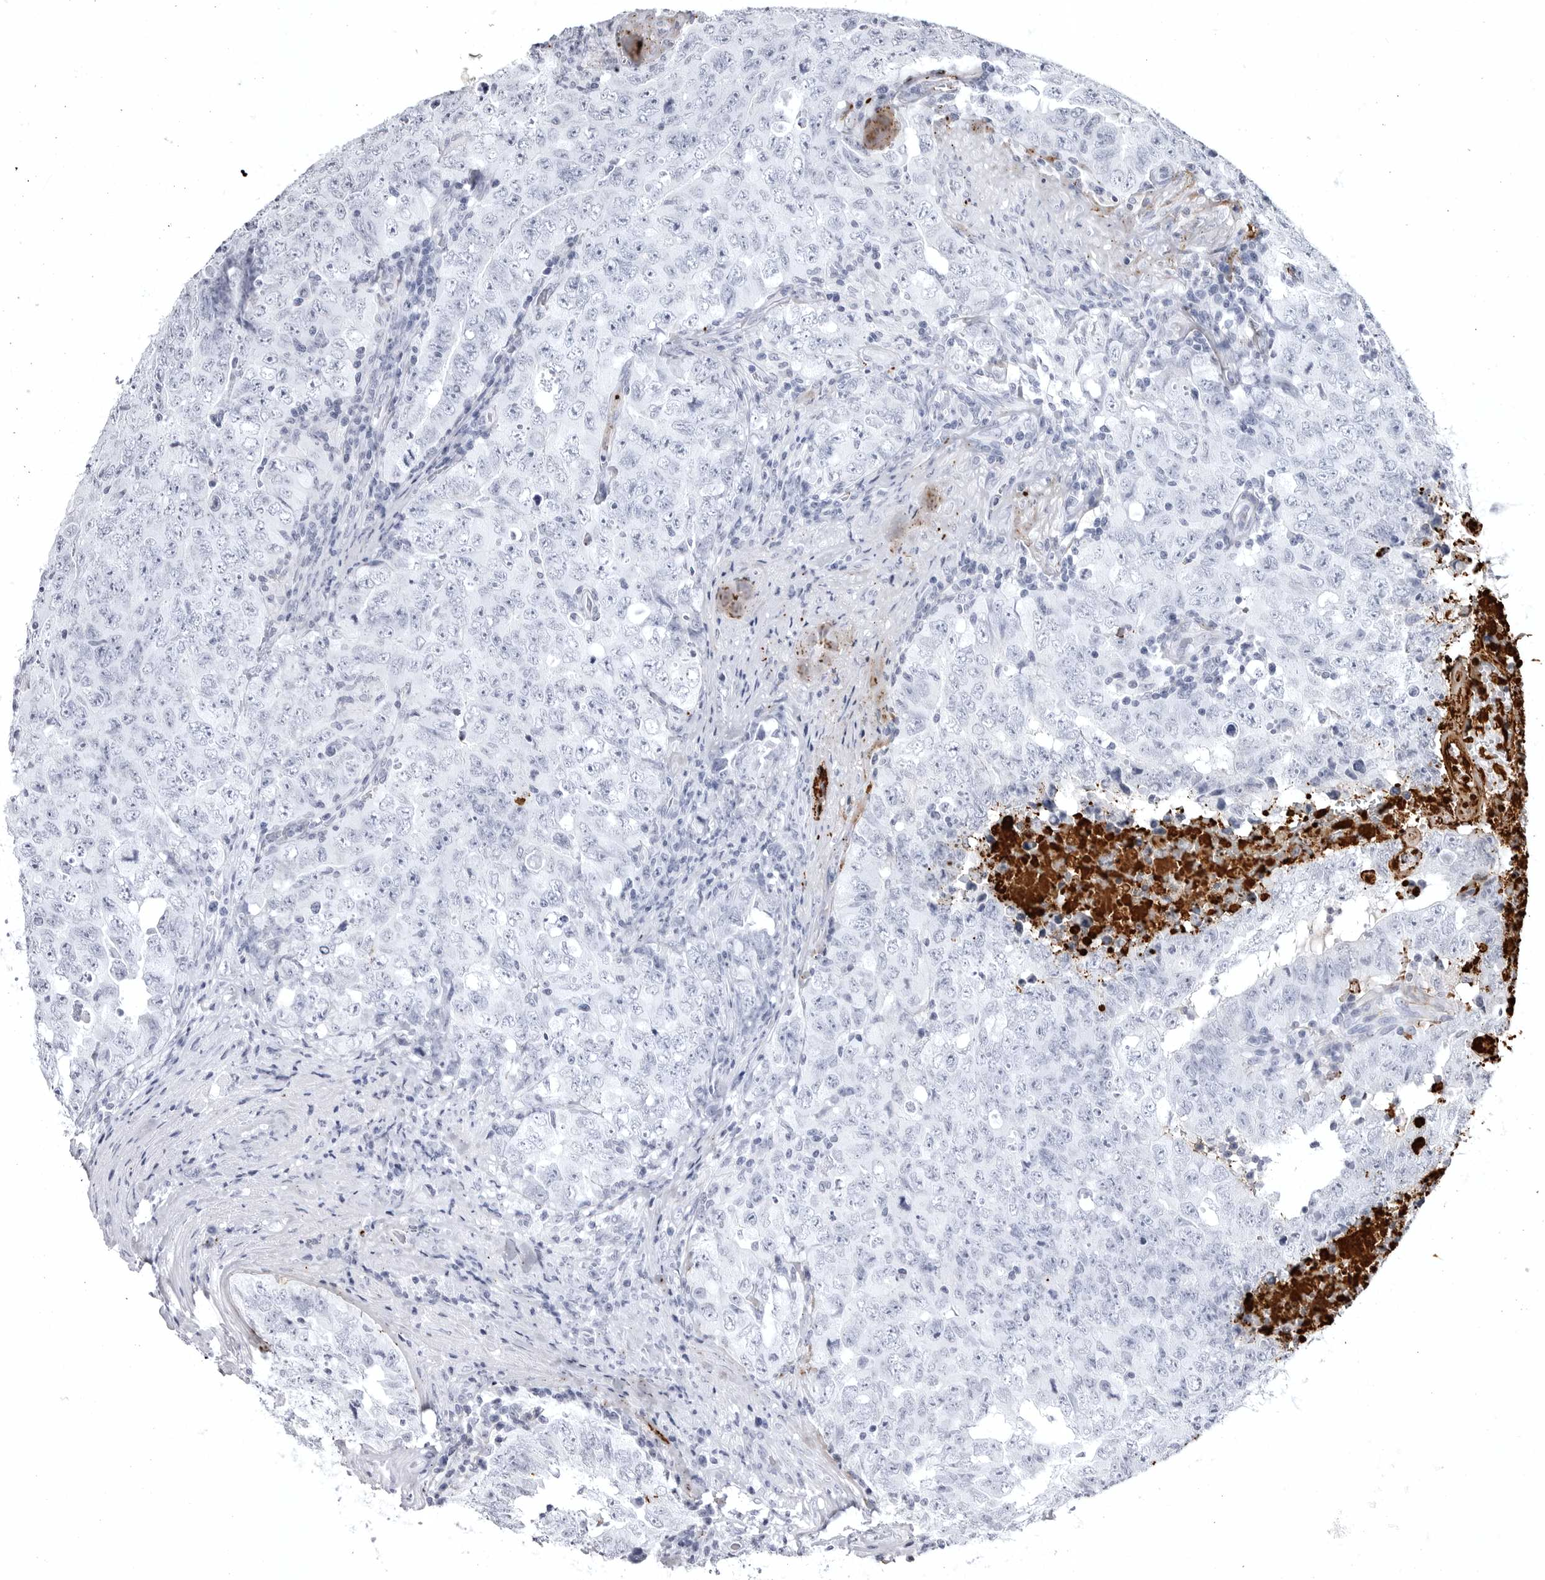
{"staining": {"intensity": "negative", "quantity": "none", "location": "none"}, "tissue": "testis cancer", "cell_type": "Tumor cells", "image_type": "cancer", "snomed": [{"axis": "morphology", "description": "Carcinoma, Embryonal, NOS"}, {"axis": "topography", "description": "Testis"}], "caption": "DAB immunohistochemical staining of testis embryonal carcinoma shows no significant positivity in tumor cells.", "gene": "COL26A1", "patient": {"sex": "male", "age": 26}}